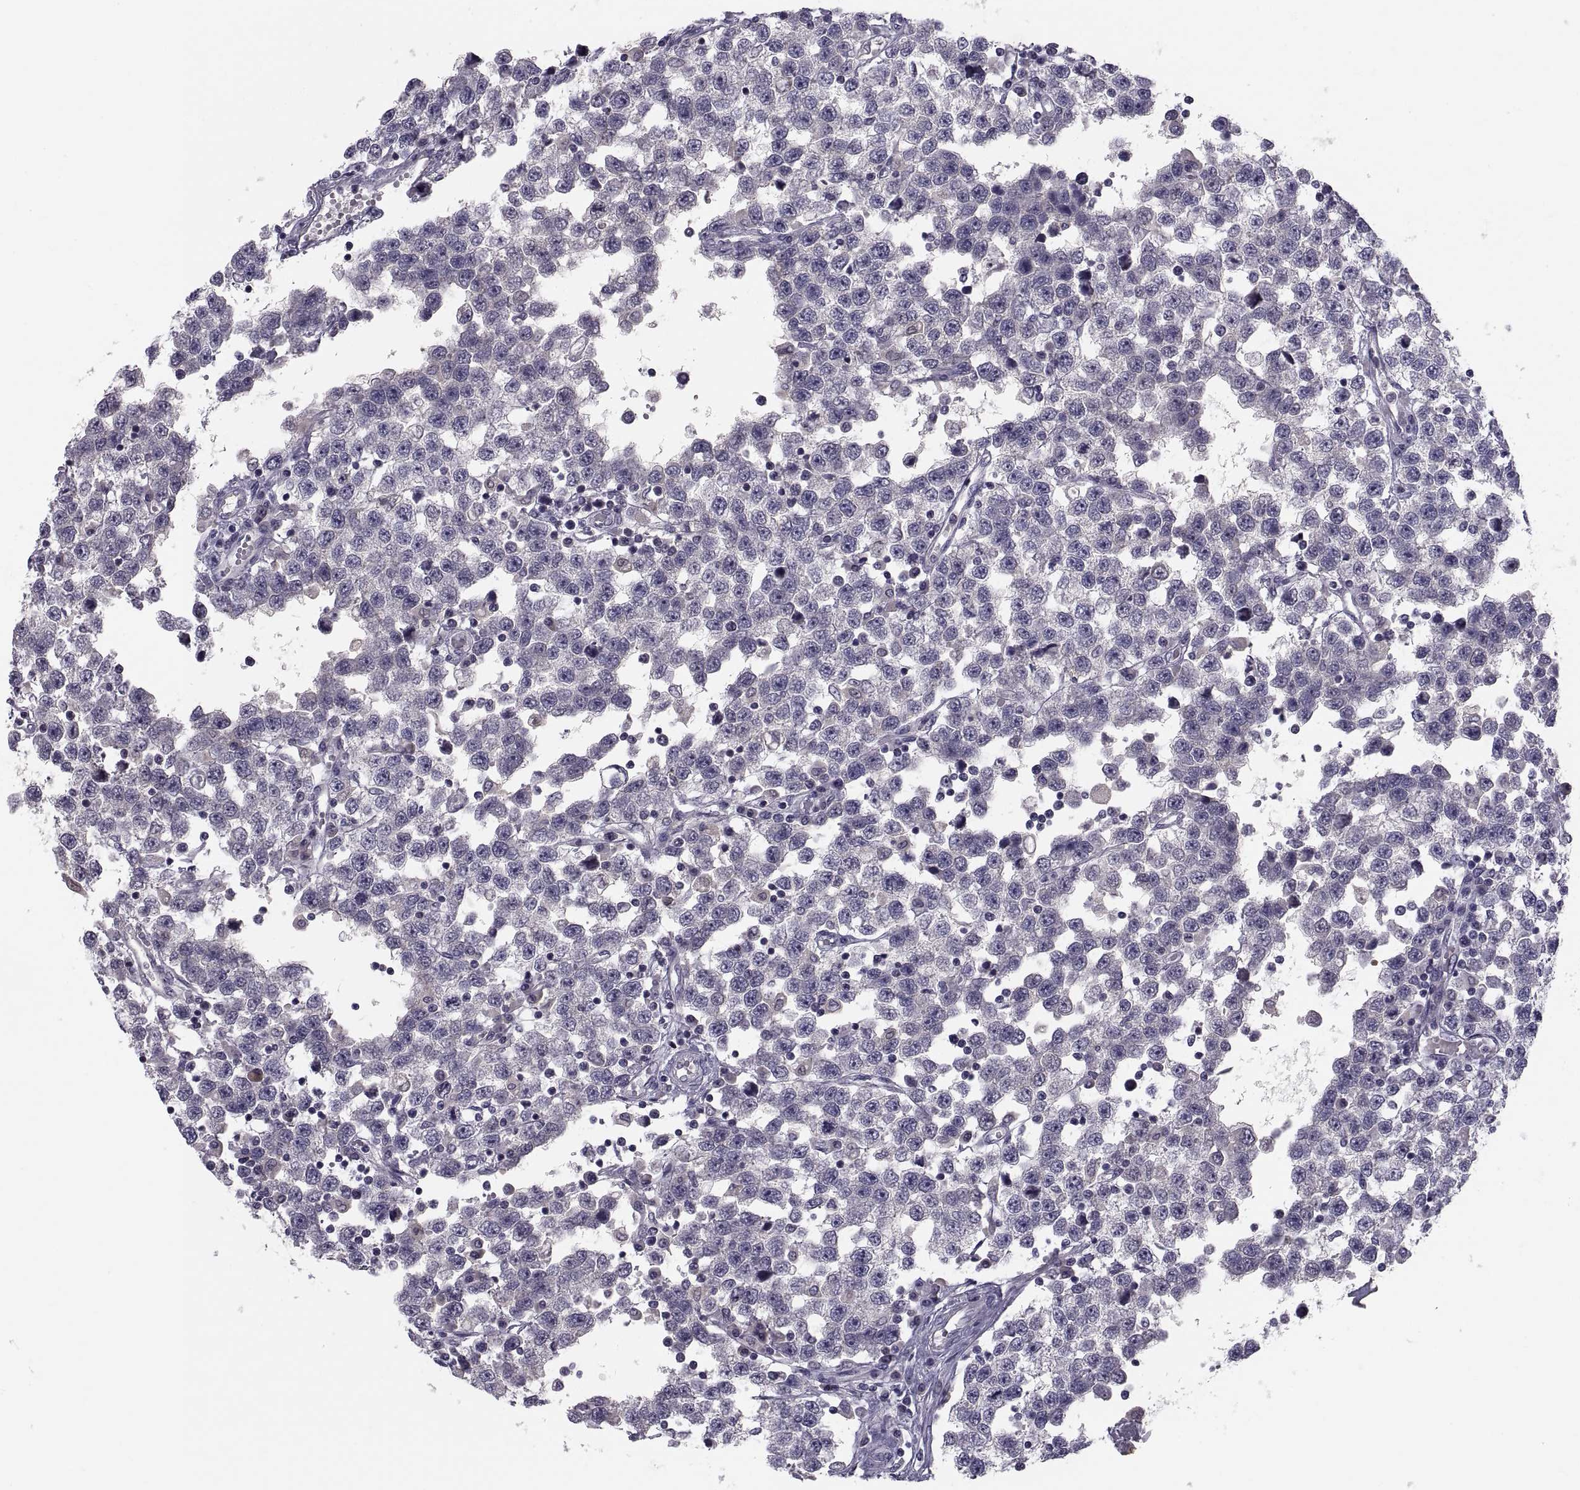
{"staining": {"intensity": "negative", "quantity": "none", "location": "none"}, "tissue": "testis cancer", "cell_type": "Tumor cells", "image_type": "cancer", "snomed": [{"axis": "morphology", "description": "Seminoma, NOS"}, {"axis": "topography", "description": "Testis"}], "caption": "Immunohistochemistry of testis cancer displays no positivity in tumor cells.", "gene": "PDZRN4", "patient": {"sex": "male", "age": 34}}